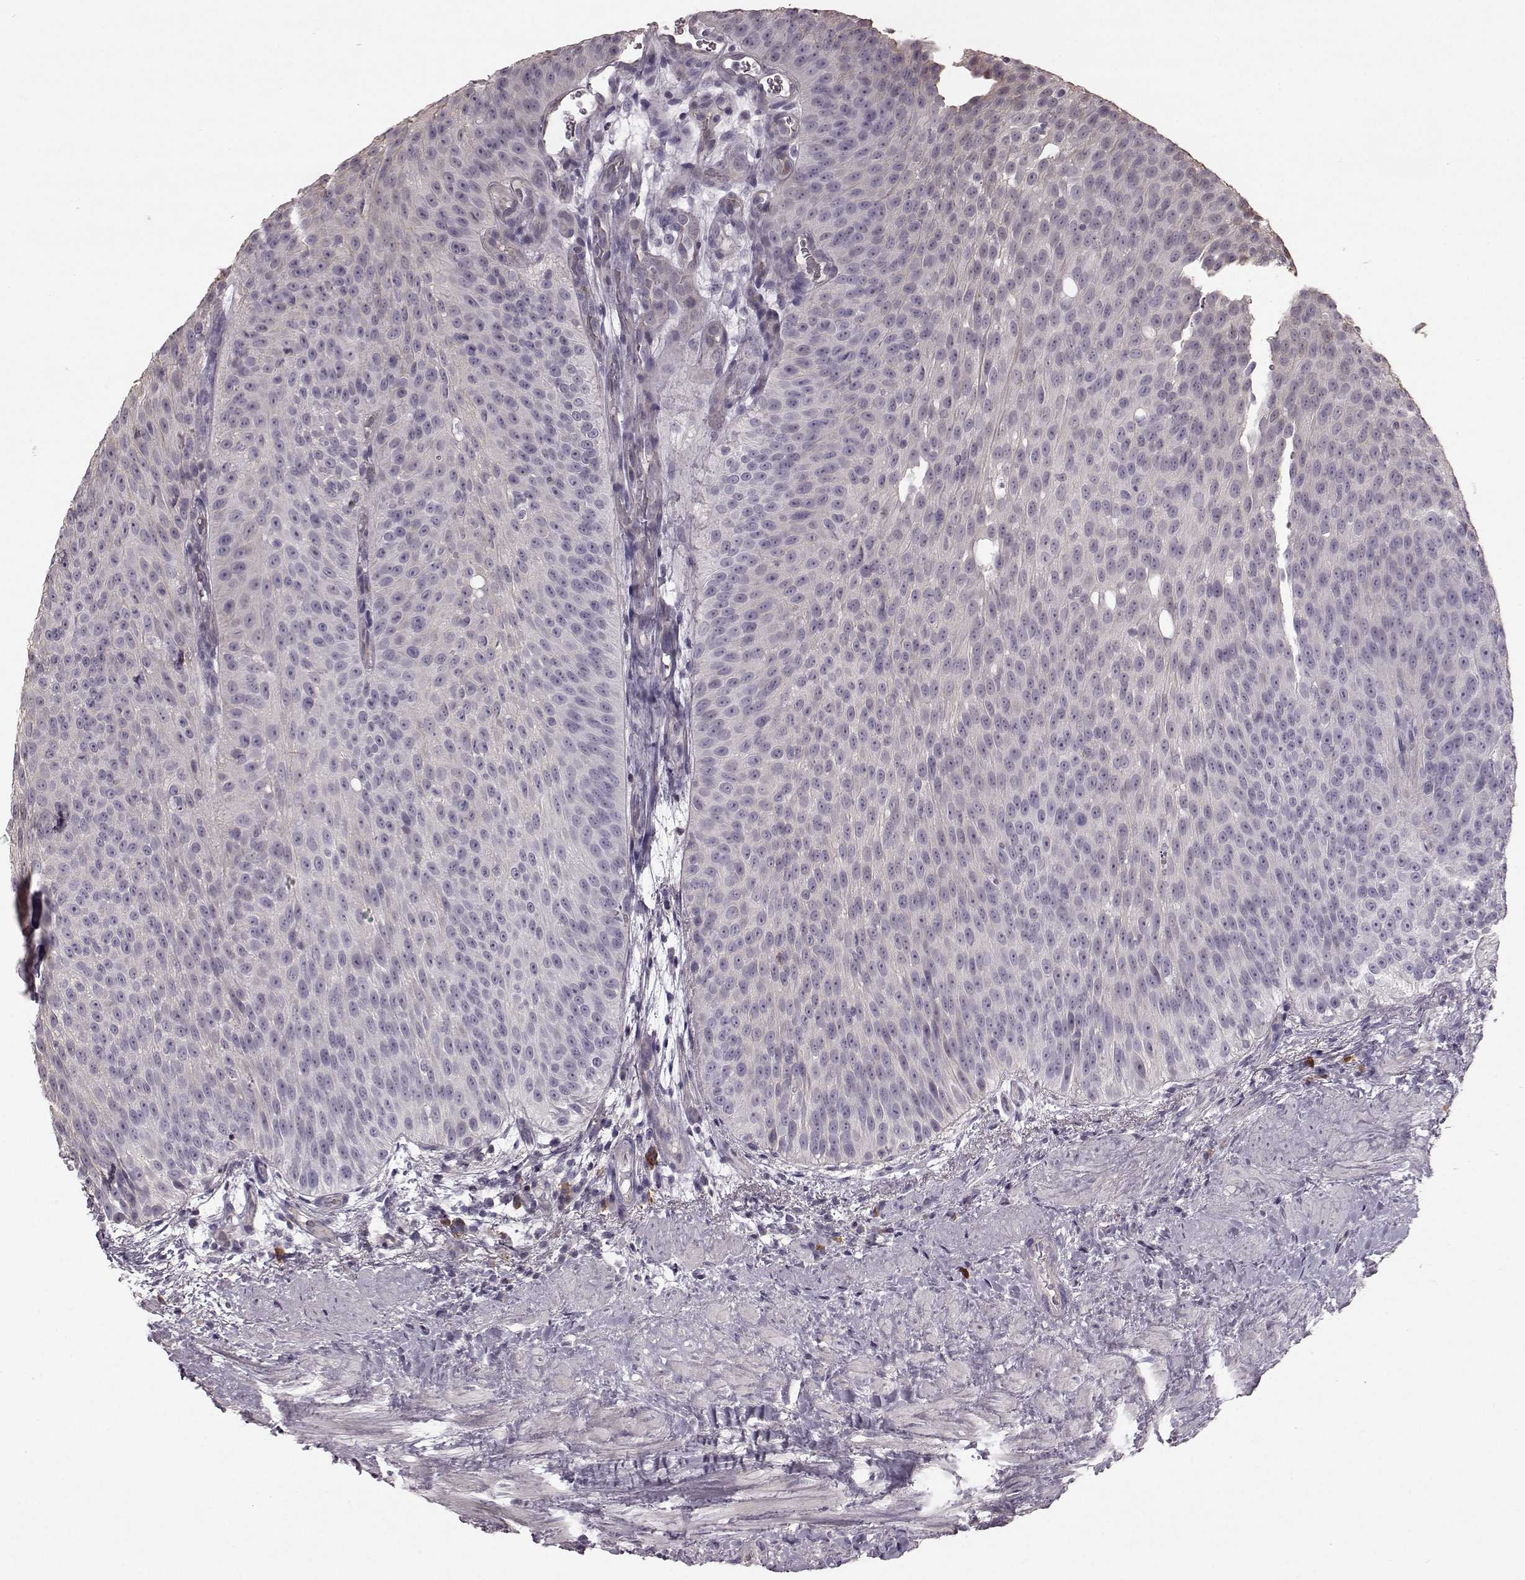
{"staining": {"intensity": "negative", "quantity": "none", "location": "none"}, "tissue": "urothelial cancer", "cell_type": "Tumor cells", "image_type": "cancer", "snomed": [{"axis": "morphology", "description": "Urothelial carcinoma, Low grade"}, {"axis": "topography", "description": "Urinary bladder"}], "caption": "Urothelial carcinoma (low-grade) was stained to show a protein in brown. There is no significant staining in tumor cells.", "gene": "PDCD1", "patient": {"sex": "male", "age": 78}}